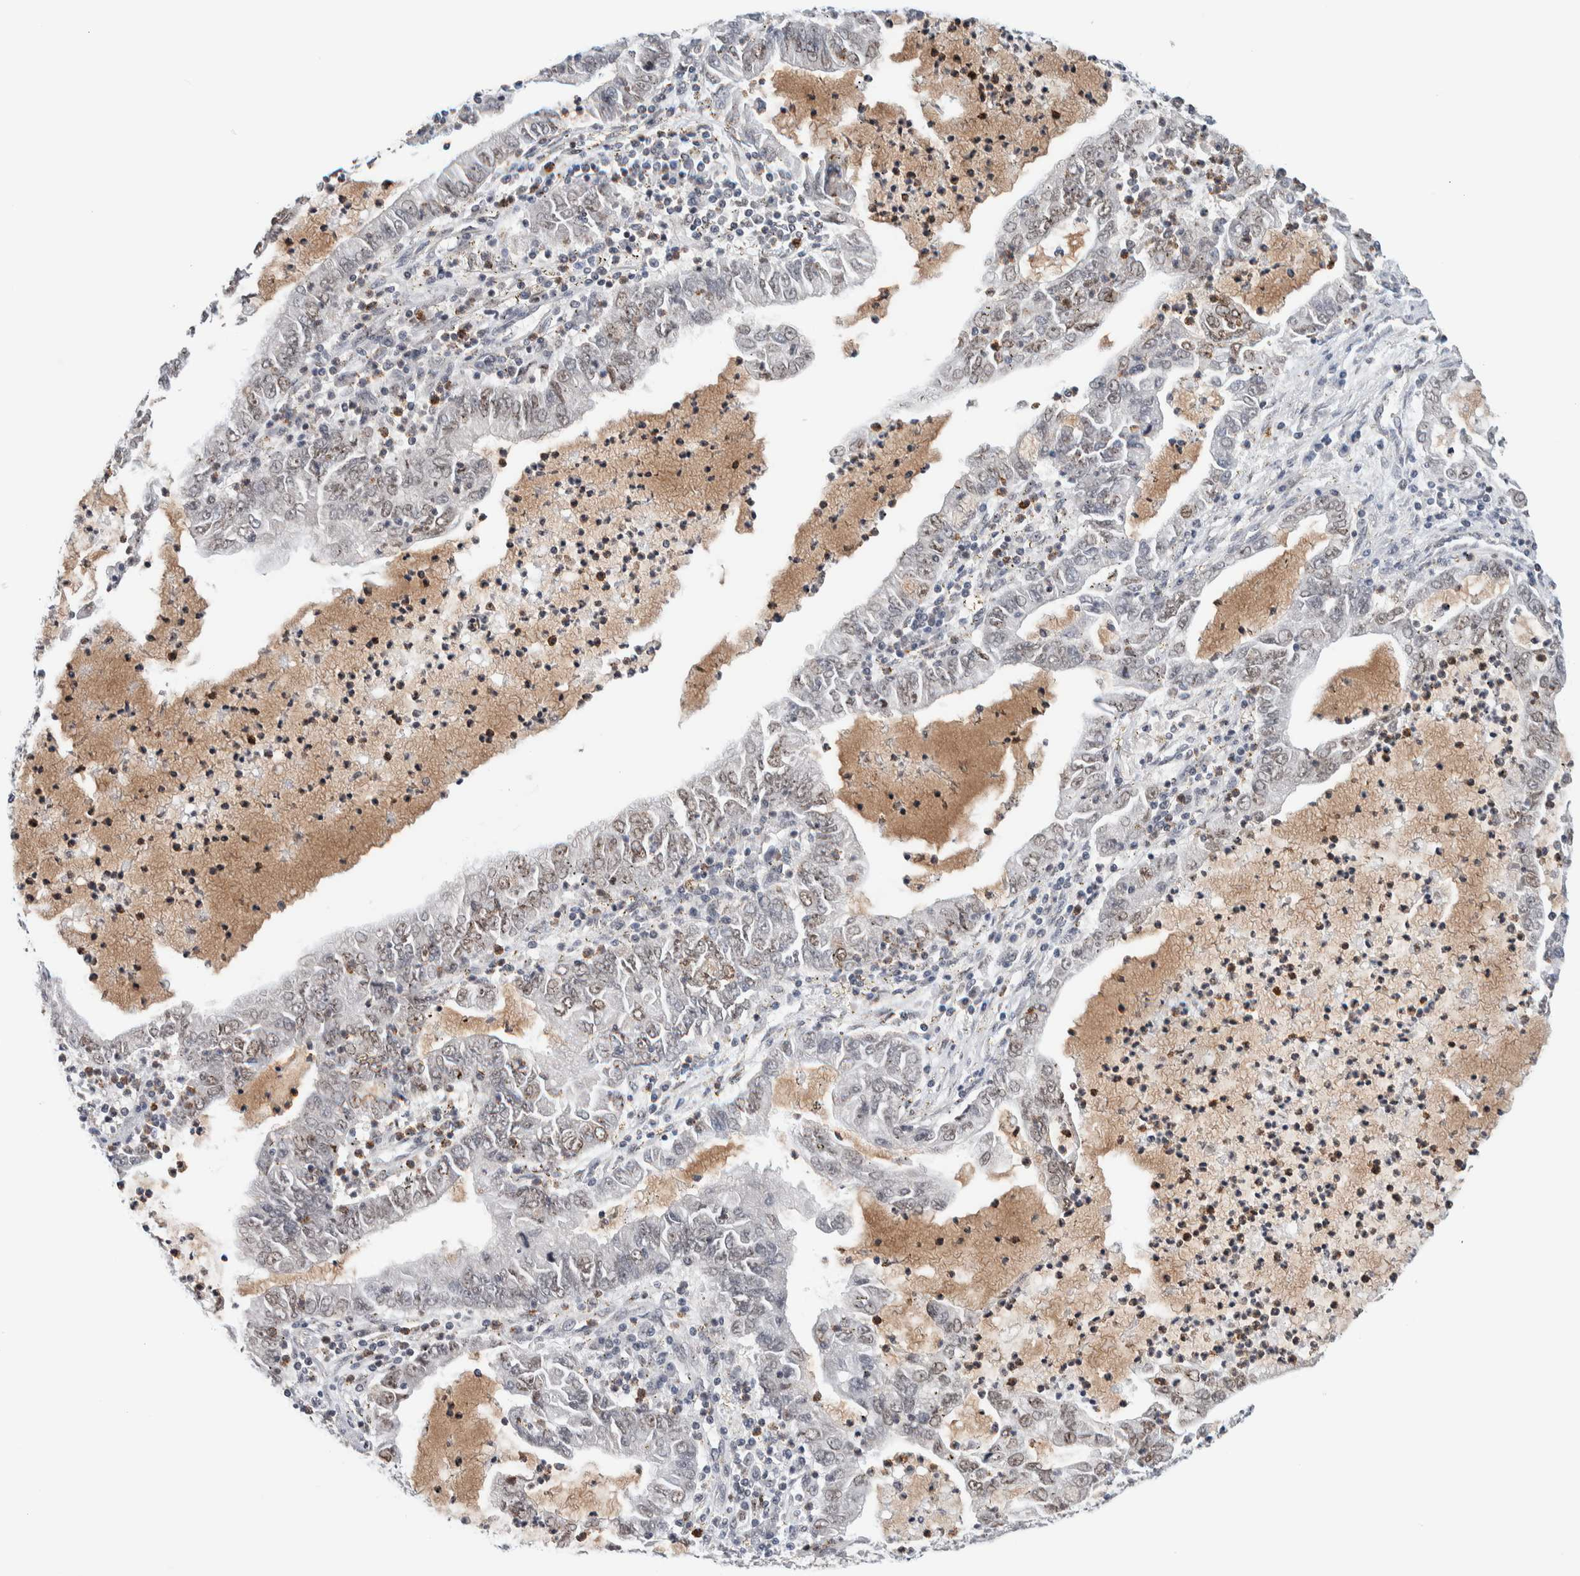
{"staining": {"intensity": "weak", "quantity": "<25%", "location": "nuclear"}, "tissue": "lung cancer", "cell_type": "Tumor cells", "image_type": "cancer", "snomed": [{"axis": "morphology", "description": "Adenocarcinoma, NOS"}, {"axis": "topography", "description": "Lung"}], "caption": "Human lung cancer stained for a protein using immunohistochemistry displays no staining in tumor cells.", "gene": "NEUROD1", "patient": {"sex": "female", "age": 51}}